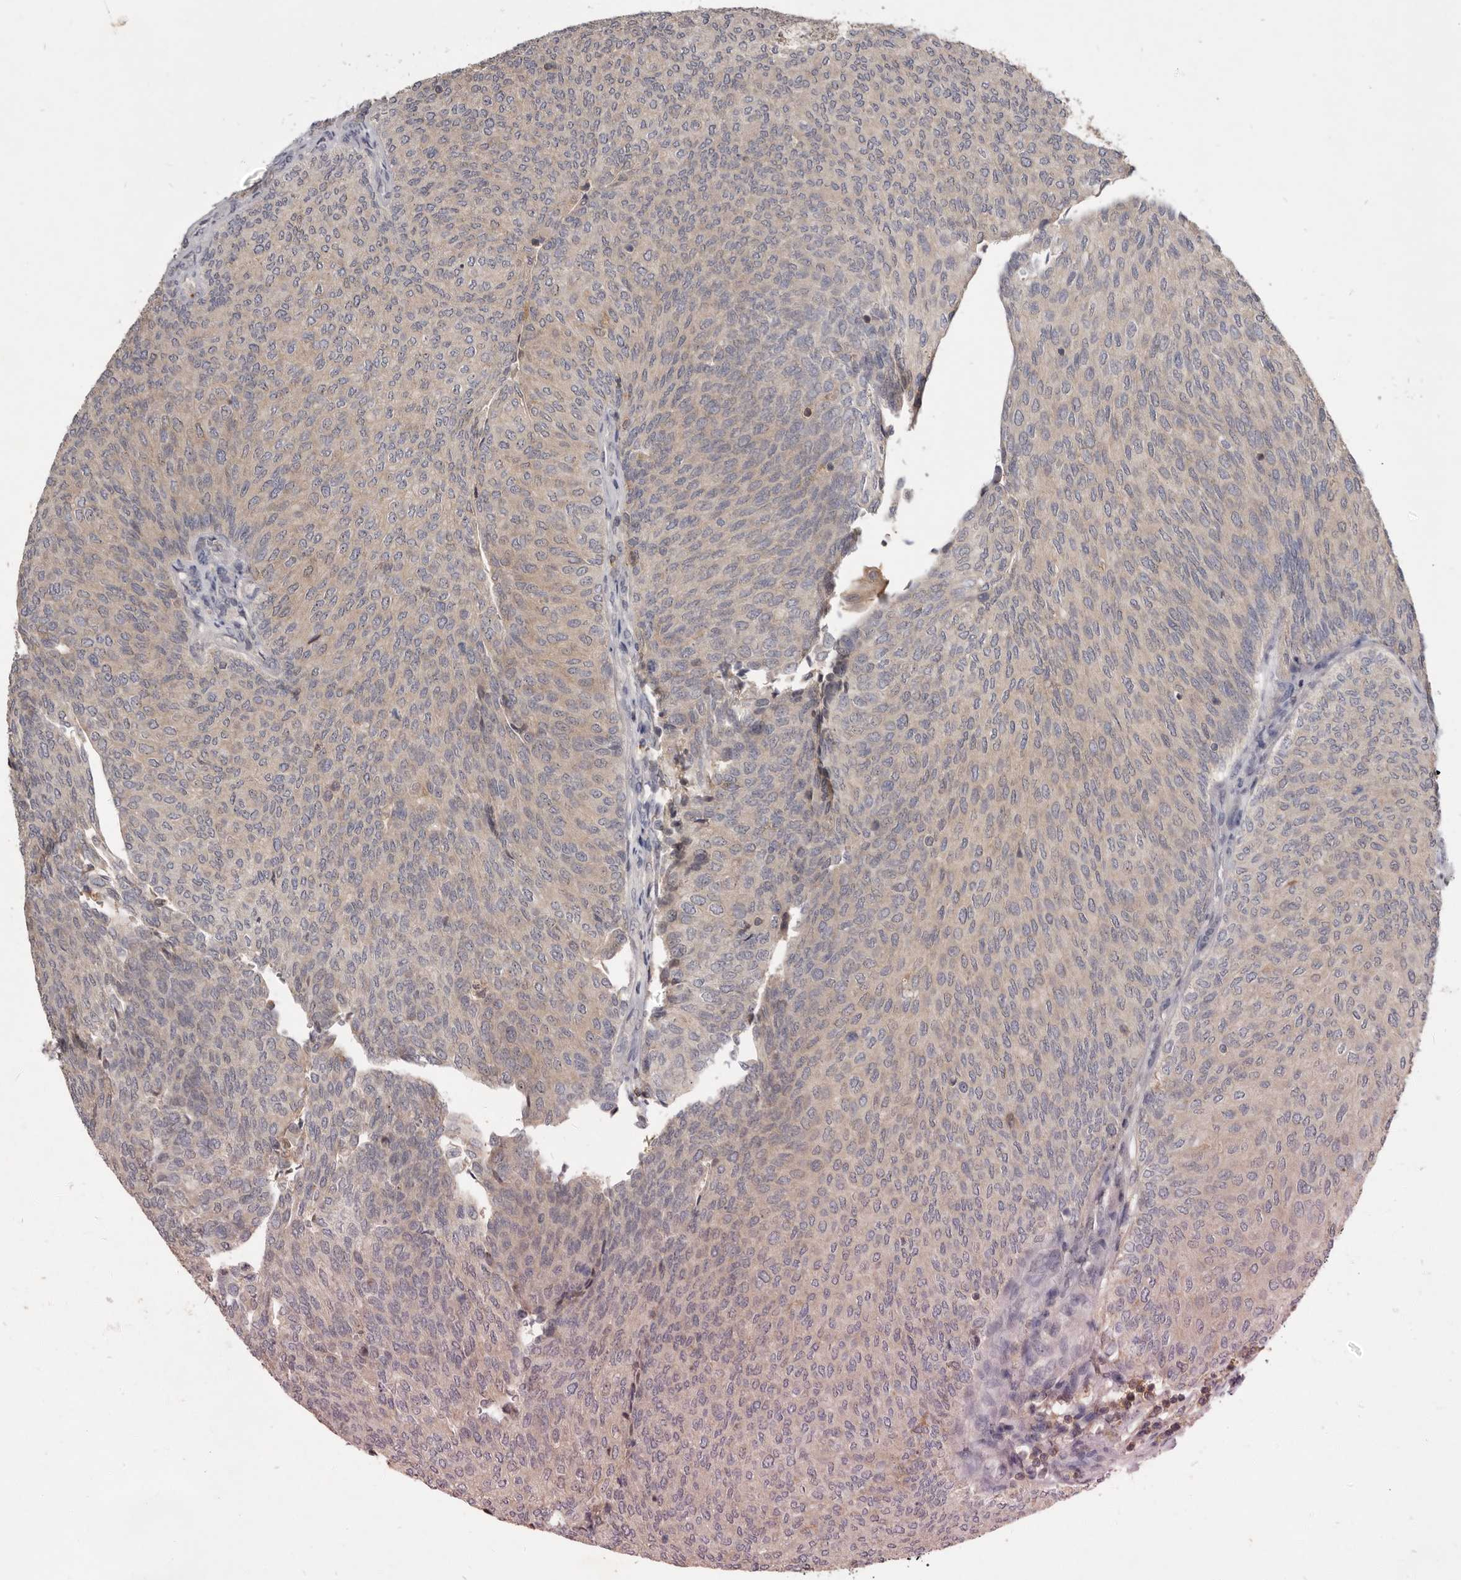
{"staining": {"intensity": "weak", "quantity": "25%-75%", "location": "cytoplasmic/membranous"}, "tissue": "urothelial cancer", "cell_type": "Tumor cells", "image_type": "cancer", "snomed": [{"axis": "morphology", "description": "Urothelial carcinoma, Low grade"}, {"axis": "topography", "description": "Urinary bladder"}], "caption": "Immunohistochemical staining of urothelial carcinoma (low-grade) shows low levels of weak cytoplasmic/membranous protein staining in about 25%-75% of tumor cells. (DAB IHC with brightfield microscopy, high magnification).", "gene": "TTC39A", "patient": {"sex": "female", "age": 79}}